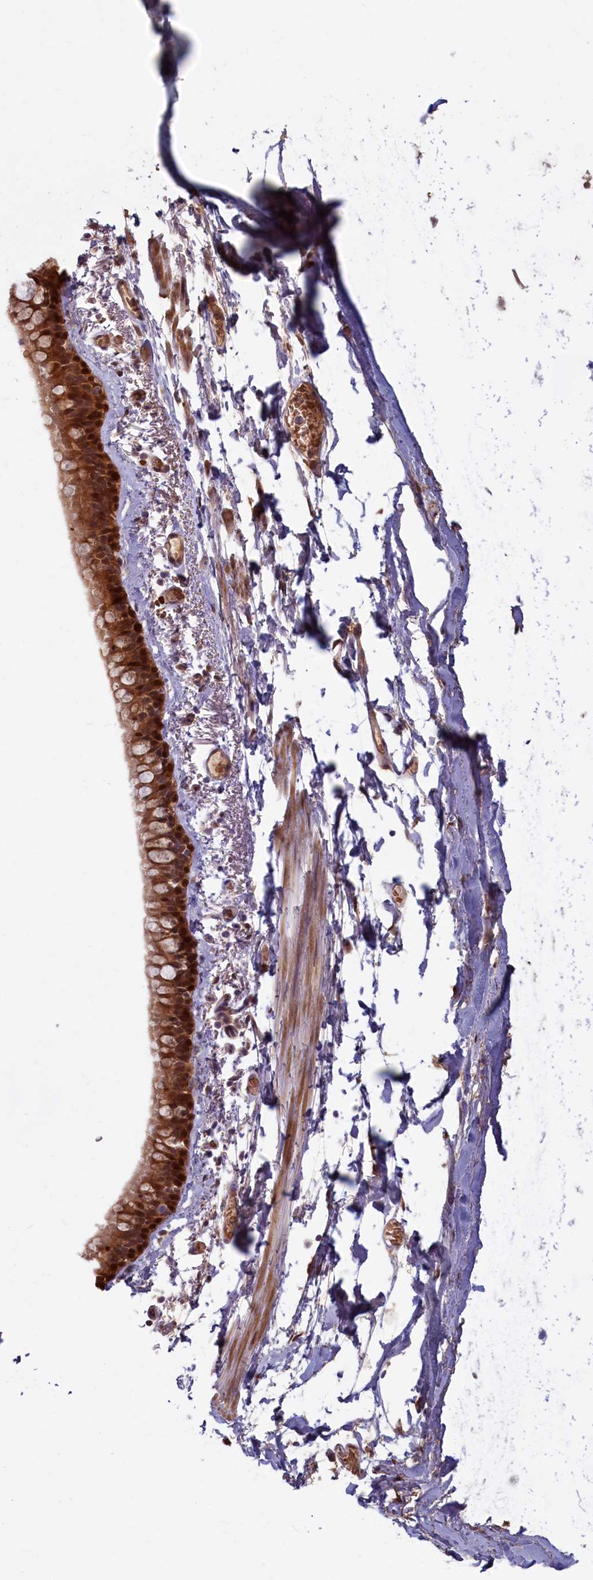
{"staining": {"intensity": "moderate", "quantity": ">75%", "location": "cytoplasmic/membranous,nuclear"}, "tissue": "bronchus", "cell_type": "Respiratory epithelial cells", "image_type": "normal", "snomed": [{"axis": "morphology", "description": "Normal tissue, NOS"}, {"axis": "topography", "description": "Cartilage tissue"}], "caption": "Protein analysis of benign bronchus reveals moderate cytoplasmic/membranous,nuclear expression in approximately >75% of respiratory epithelial cells.", "gene": "BLVRB", "patient": {"sex": "male", "age": 63}}